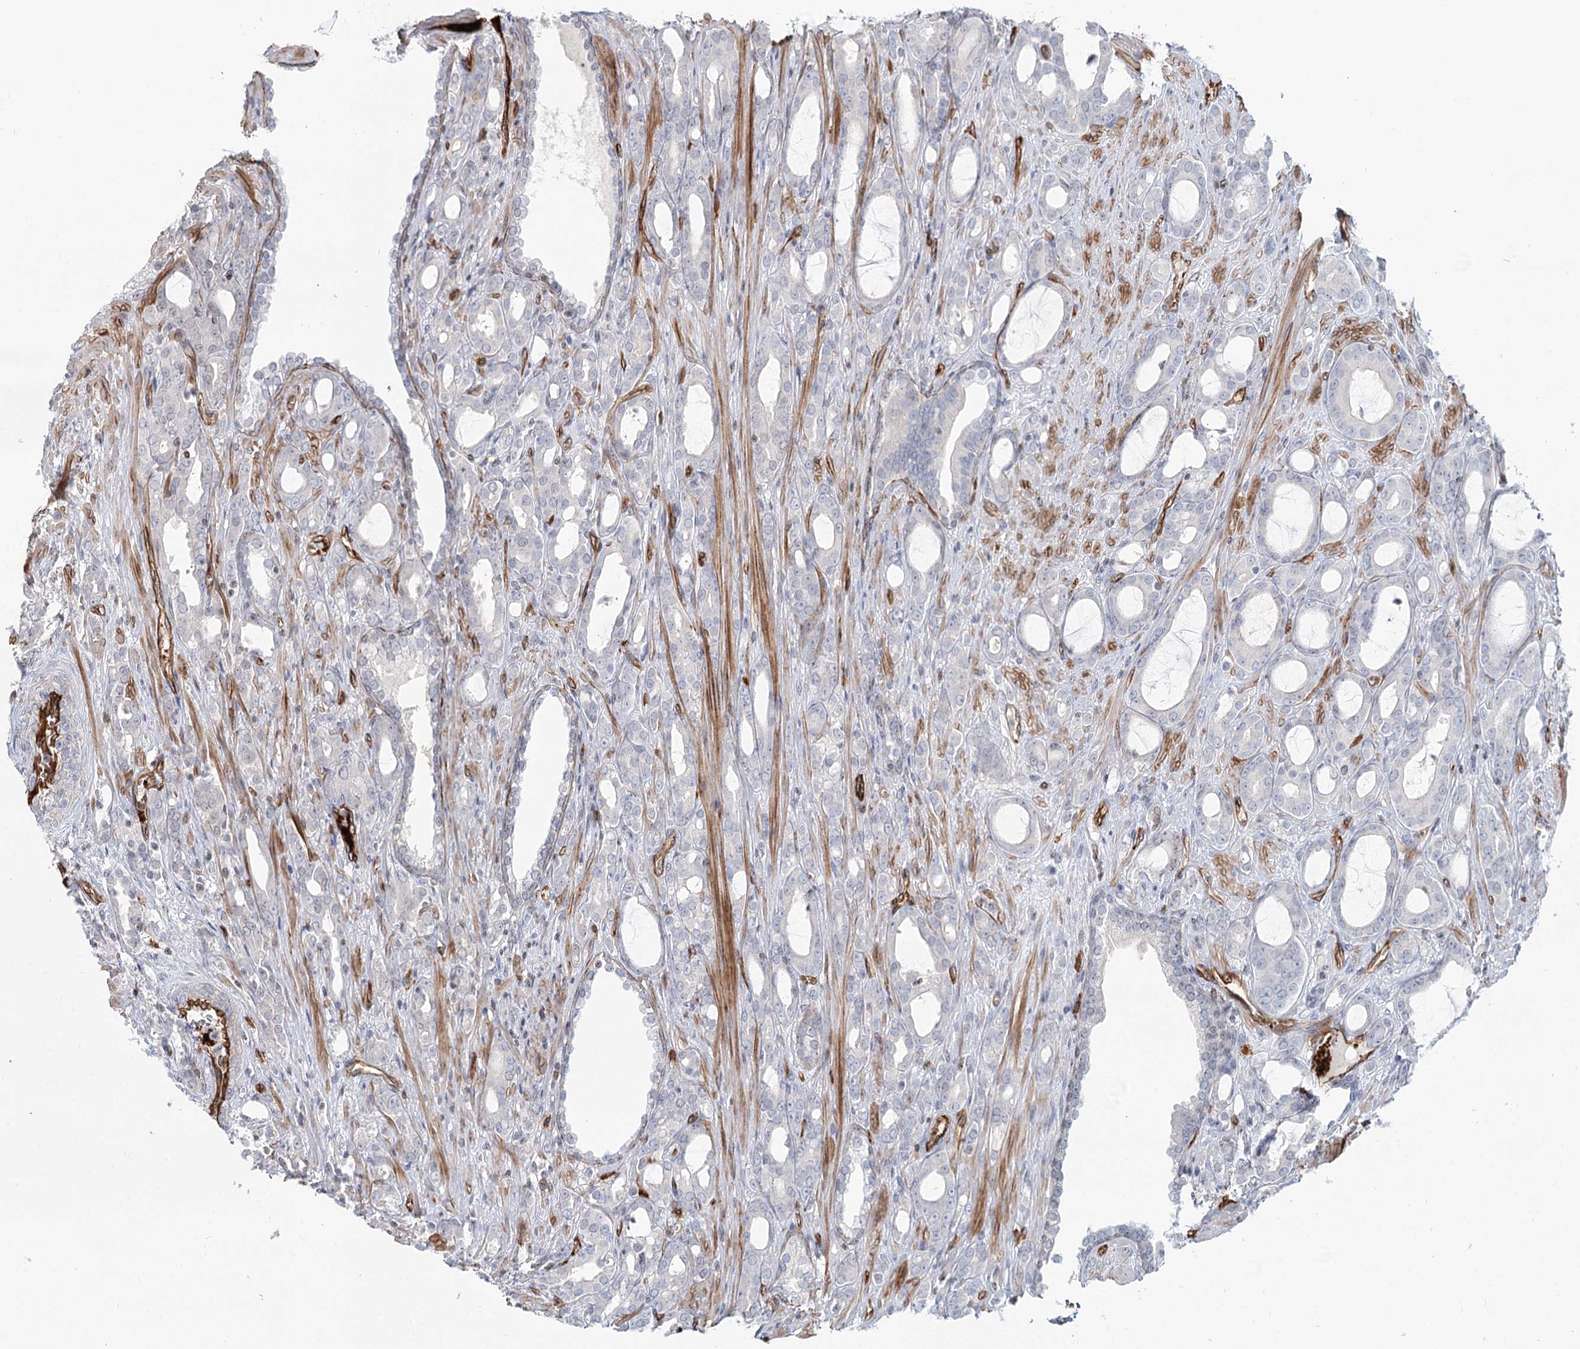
{"staining": {"intensity": "negative", "quantity": "none", "location": "none"}, "tissue": "prostate cancer", "cell_type": "Tumor cells", "image_type": "cancer", "snomed": [{"axis": "morphology", "description": "Adenocarcinoma, High grade"}, {"axis": "topography", "description": "Prostate"}], "caption": "Immunohistochemical staining of prostate high-grade adenocarcinoma demonstrates no significant expression in tumor cells.", "gene": "ZFYVE28", "patient": {"sex": "male", "age": 72}}